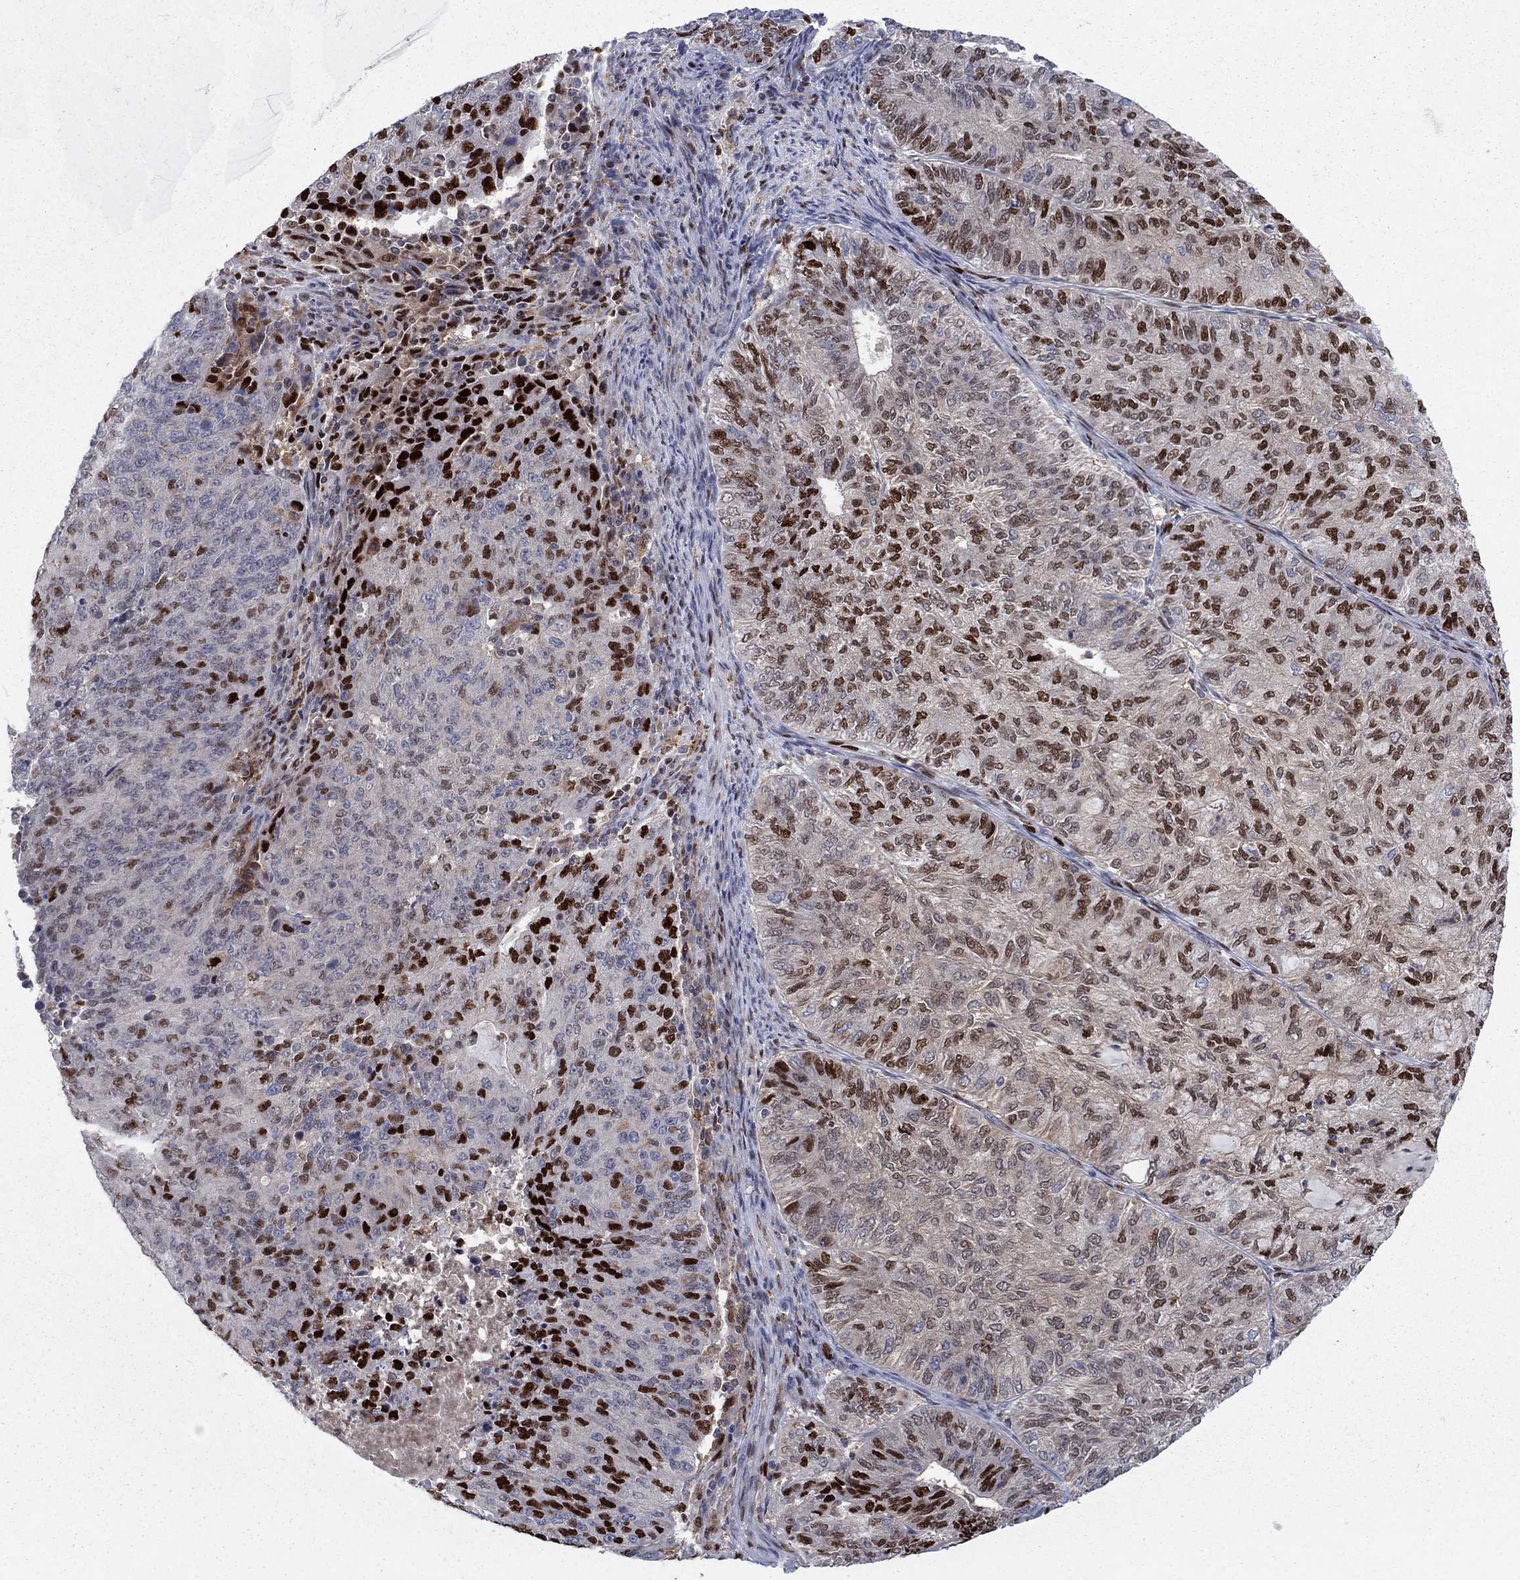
{"staining": {"intensity": "strong", "quantity": ">75%", "location": "nuclear"}, "tissue": "endometrial cancer", "cell_type": "Tumor cells", "image_type": "cancer", "snomed": [{"axis": "morphology", "description": "Adenocarcinoma, NOS"}, {"axis": "topography", "description": "Endometrium"}], "caption": "Human endometrial cancer stained with a protein marker exhibits strong staining in tumor cells.", "gene": "ZNHIT3", "patient": {"sex": "female", "age": 82}}